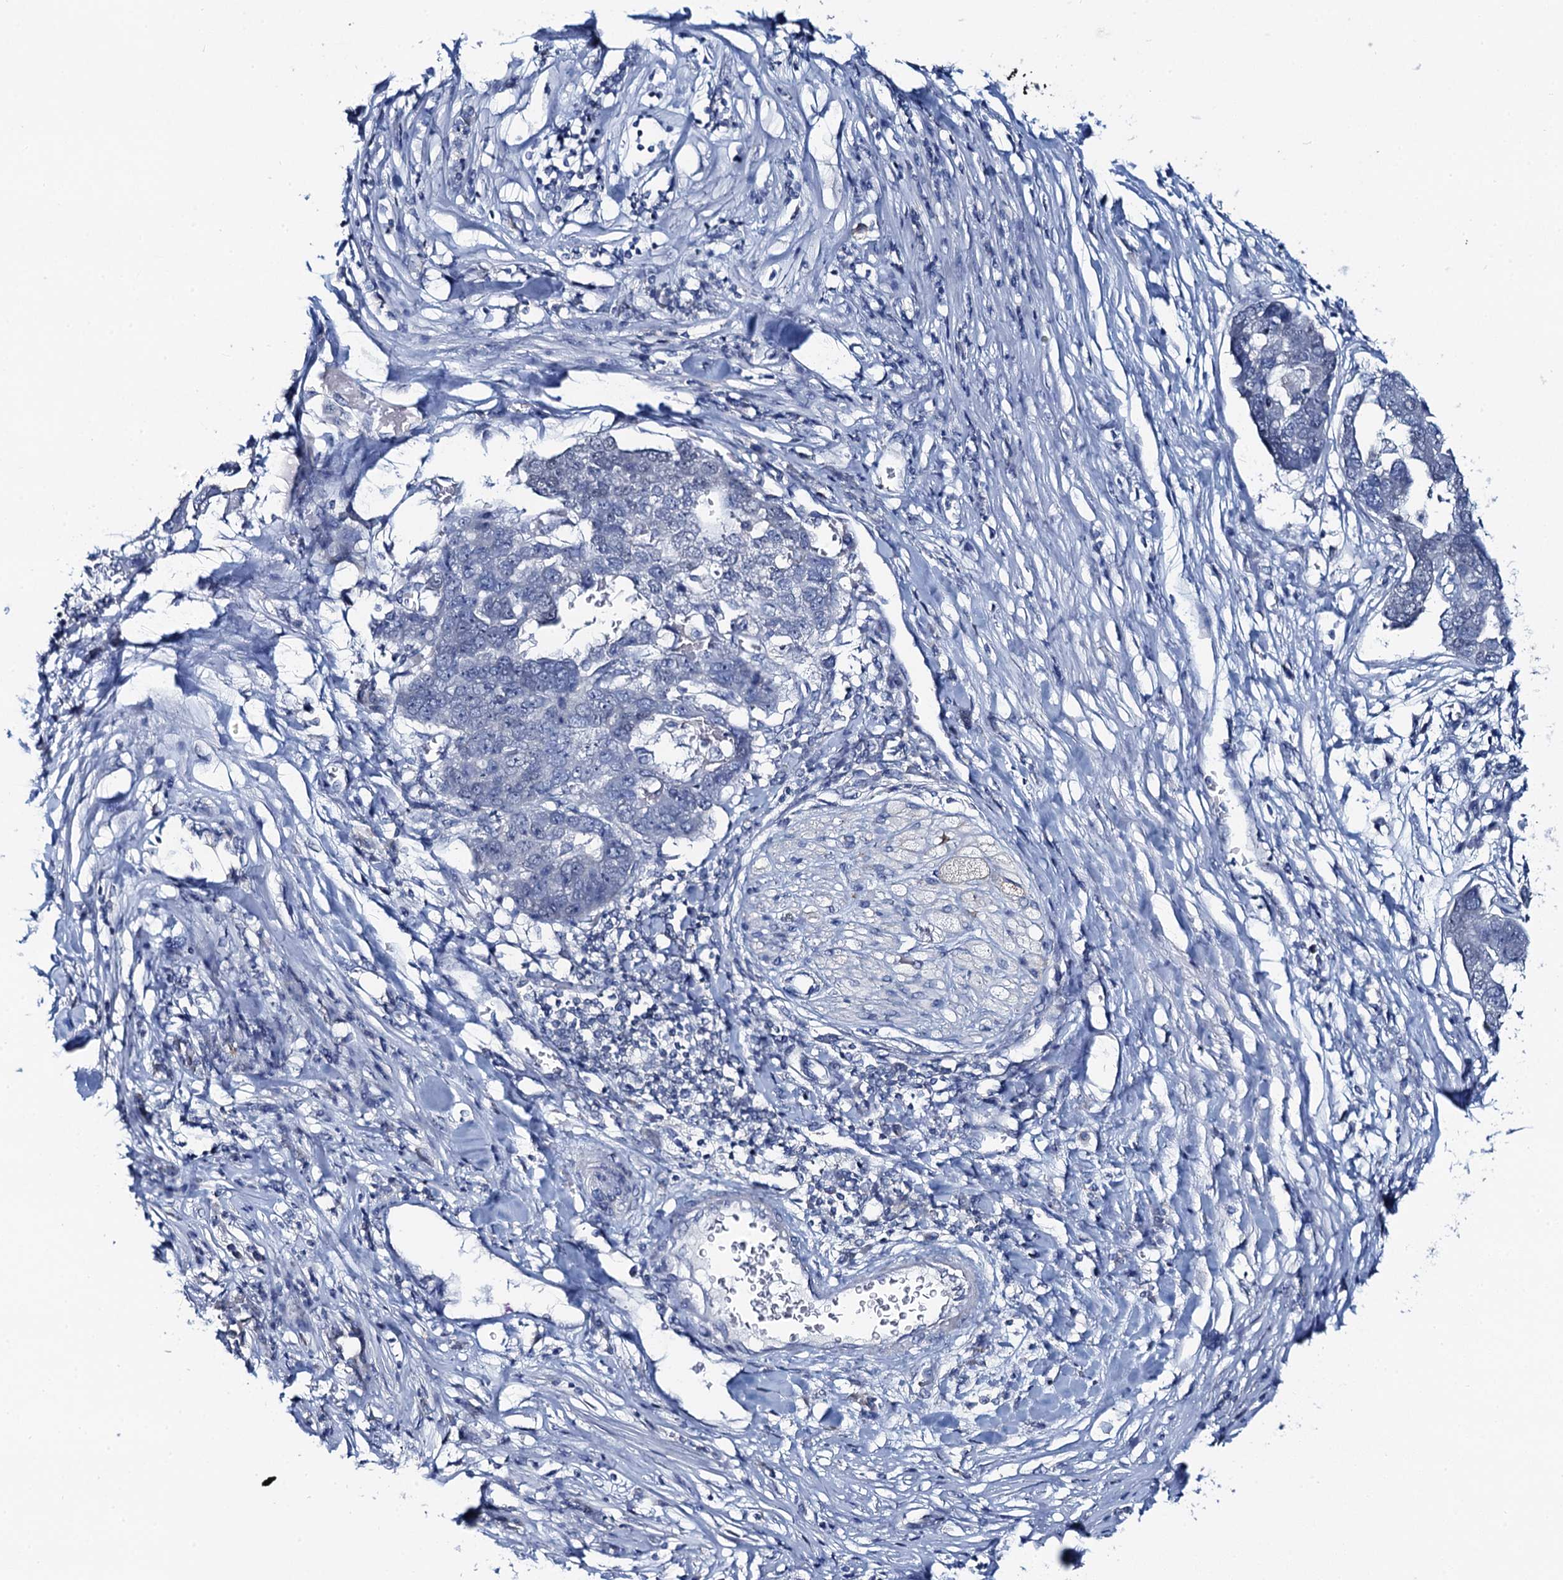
{"staining": {"intensity": "negative", "quantity": "none", "location": "none"}, "tissue": "pancreatic cancer", "cell_type": "Tumor cells", "image_type": "cancer", "snomed": [{"axis": "morphology", "description": "Adenocarcinoma, NOS"}, {"axis": "topography", "description": "Pancreas"}], "caption": "Immunohistochemistry micrograph of neoplastic tissue: human pancreatic cancer stained with DAB exhibits no significant protein staining in tumor cells.", "gene": "TOX3", "patient": {"sex": "female", "age": 61}}